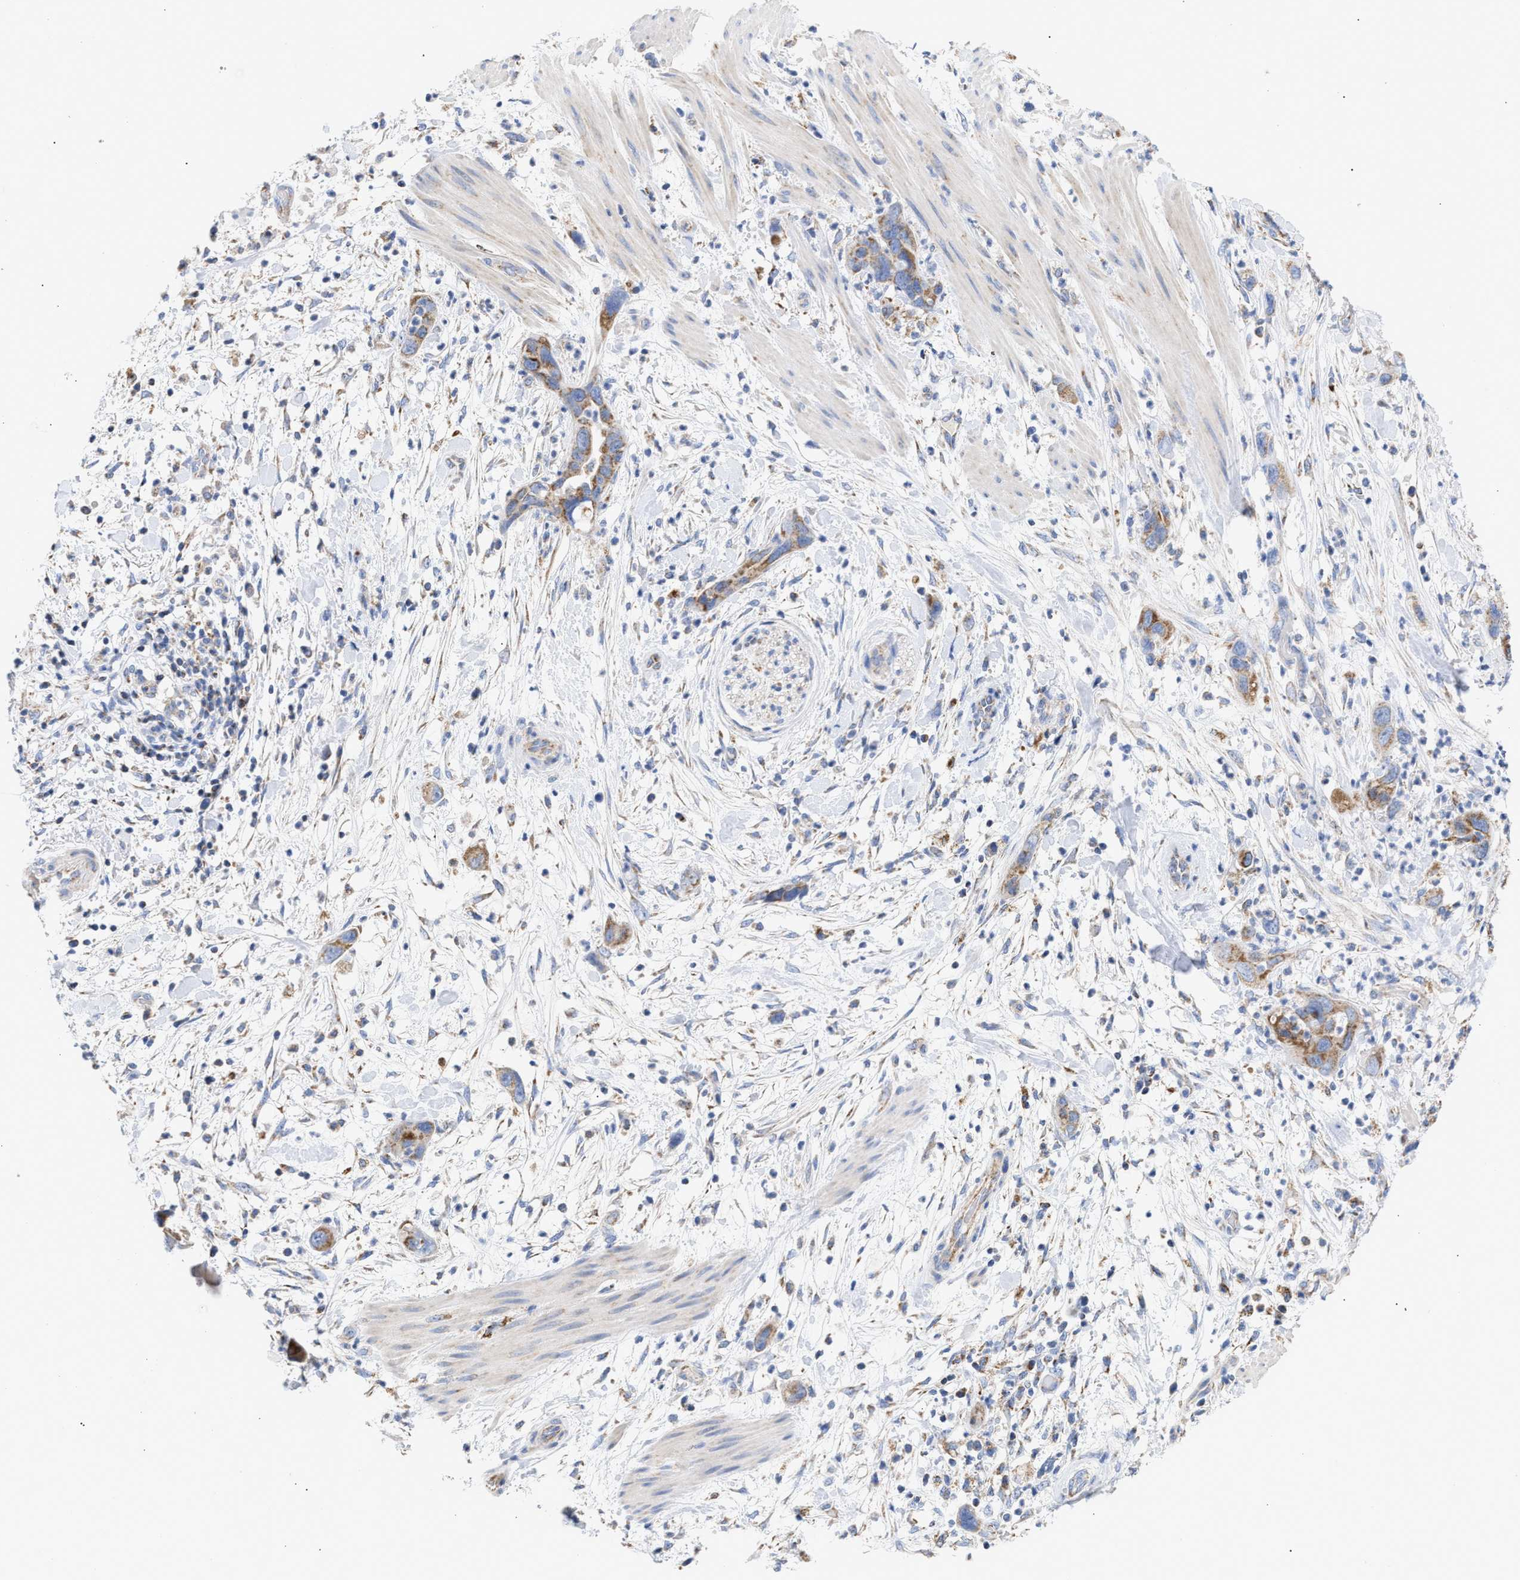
{"staining": {"intensity": "moderate", "quantity": ">75%", "location": "cytoplasmic/membranous"}, "tissue": "pancreatic cancer", "cell_type": "Tumor cells", "image_type": "cancer", "snomed": [{"axis": "morphology", "description": "Adenocarcinoma, NOS"}, {"axis": "topography", "description": "Pancreas"}], "caption": "There is medium levels of moderate cytoplasmic/membranous expression in tumor cells of adenocarcinoma (pancreatic), as demonstrated by immunohistochemical staining (brown color).", "gene": "ACOT13", "patient": {"sex": "female", "age": 71}}